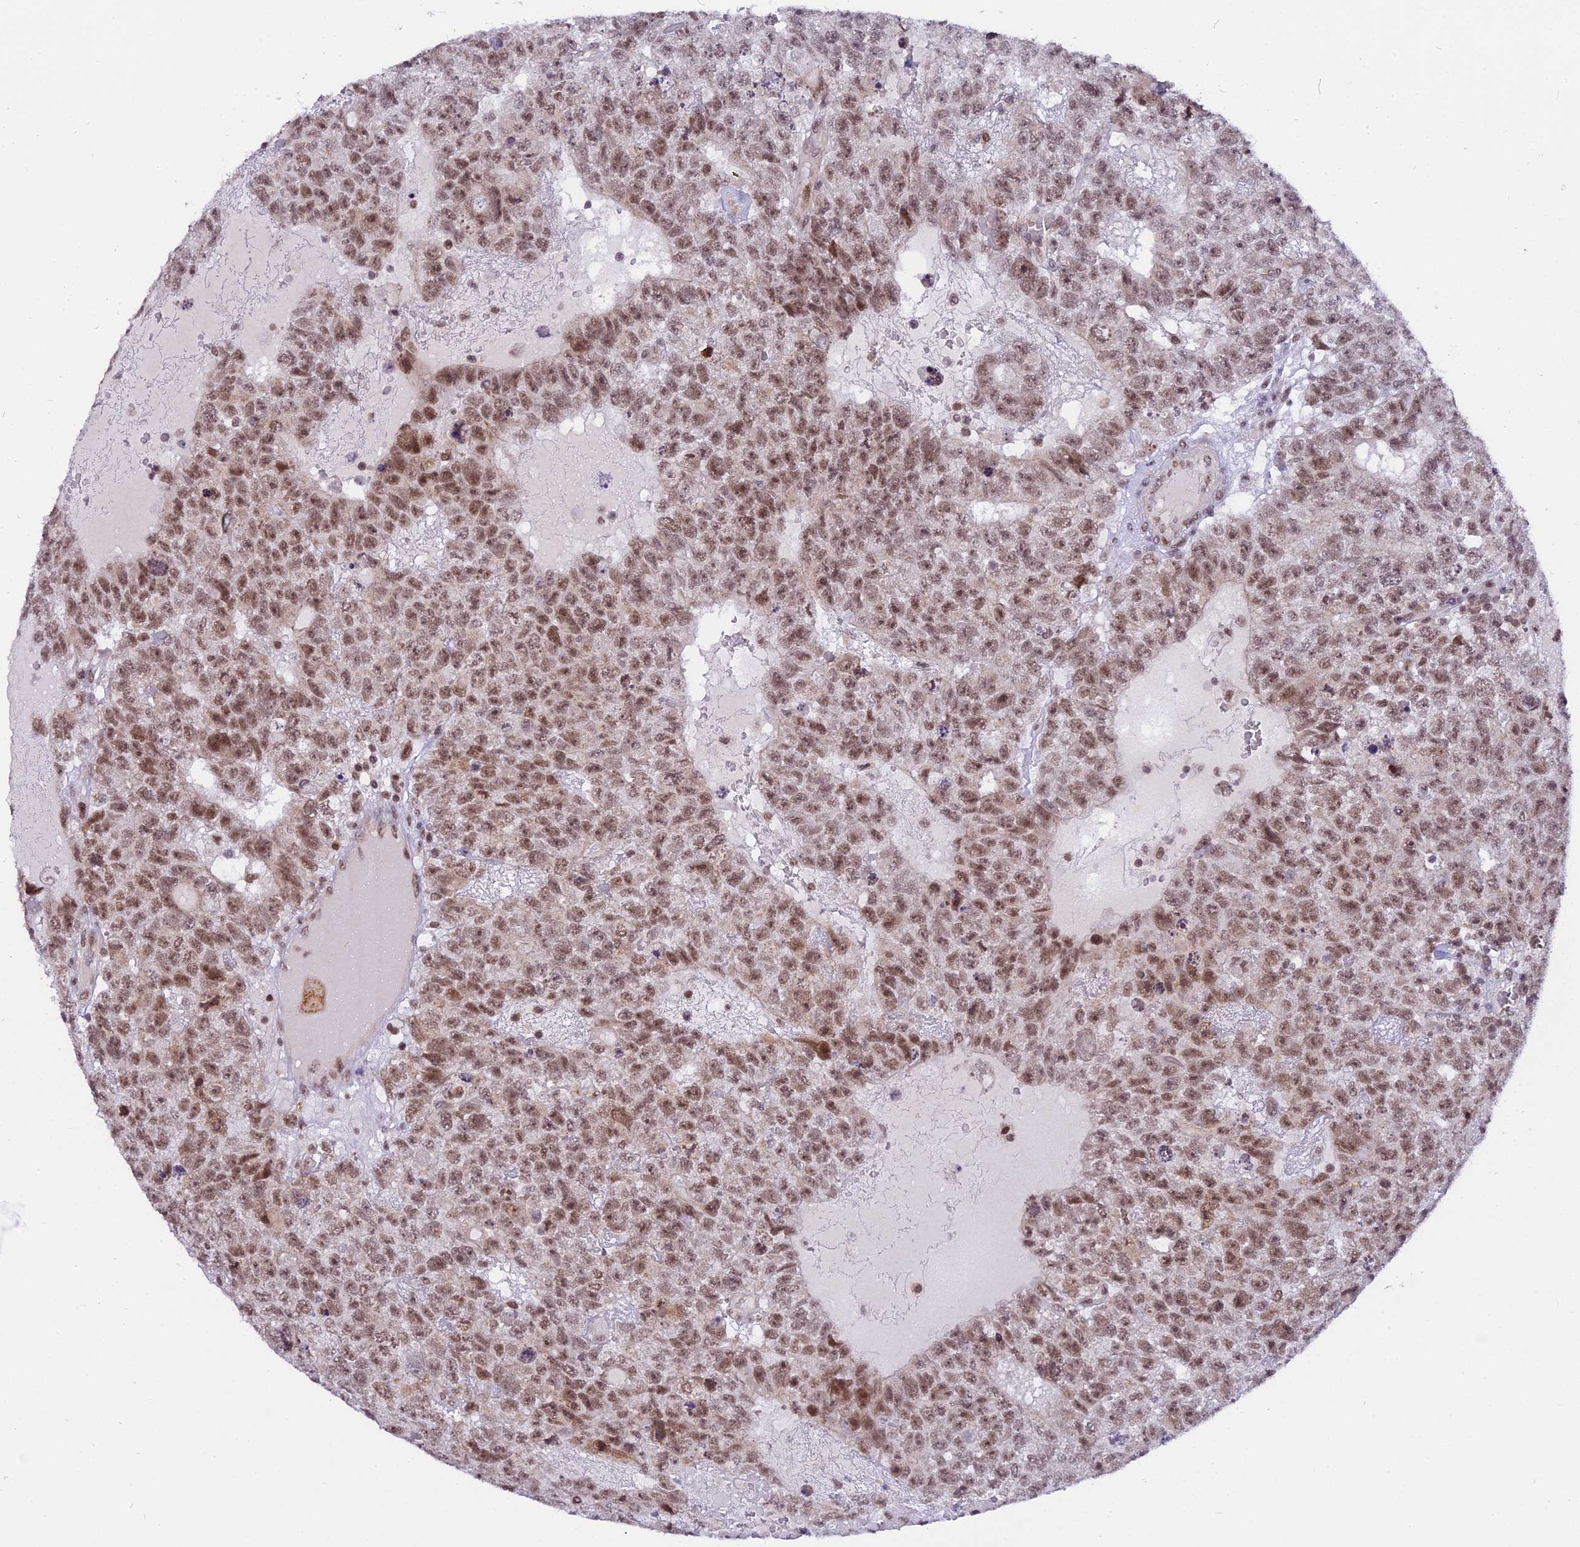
{"staining": {"intensity": "moderate", "quantity": ">75%", "location": "nuclear"}, "tissue": "testis cancer", "cell_type": "Tumor cells", "image_type": "cancer", "snomed": [{"axis": "morphology", "description": "Carcinoma, Embryonal, NOS"}, {"axis": "topography", "description": "Testis"}], "caption": "Human testis cancer (embryonal carcinoma) stained with a brown dye shows moderate nuclear positive expression in about >75% of tumor cells.", "gene": "TADA3", "patient": {"sex": "male", "age": 26}}